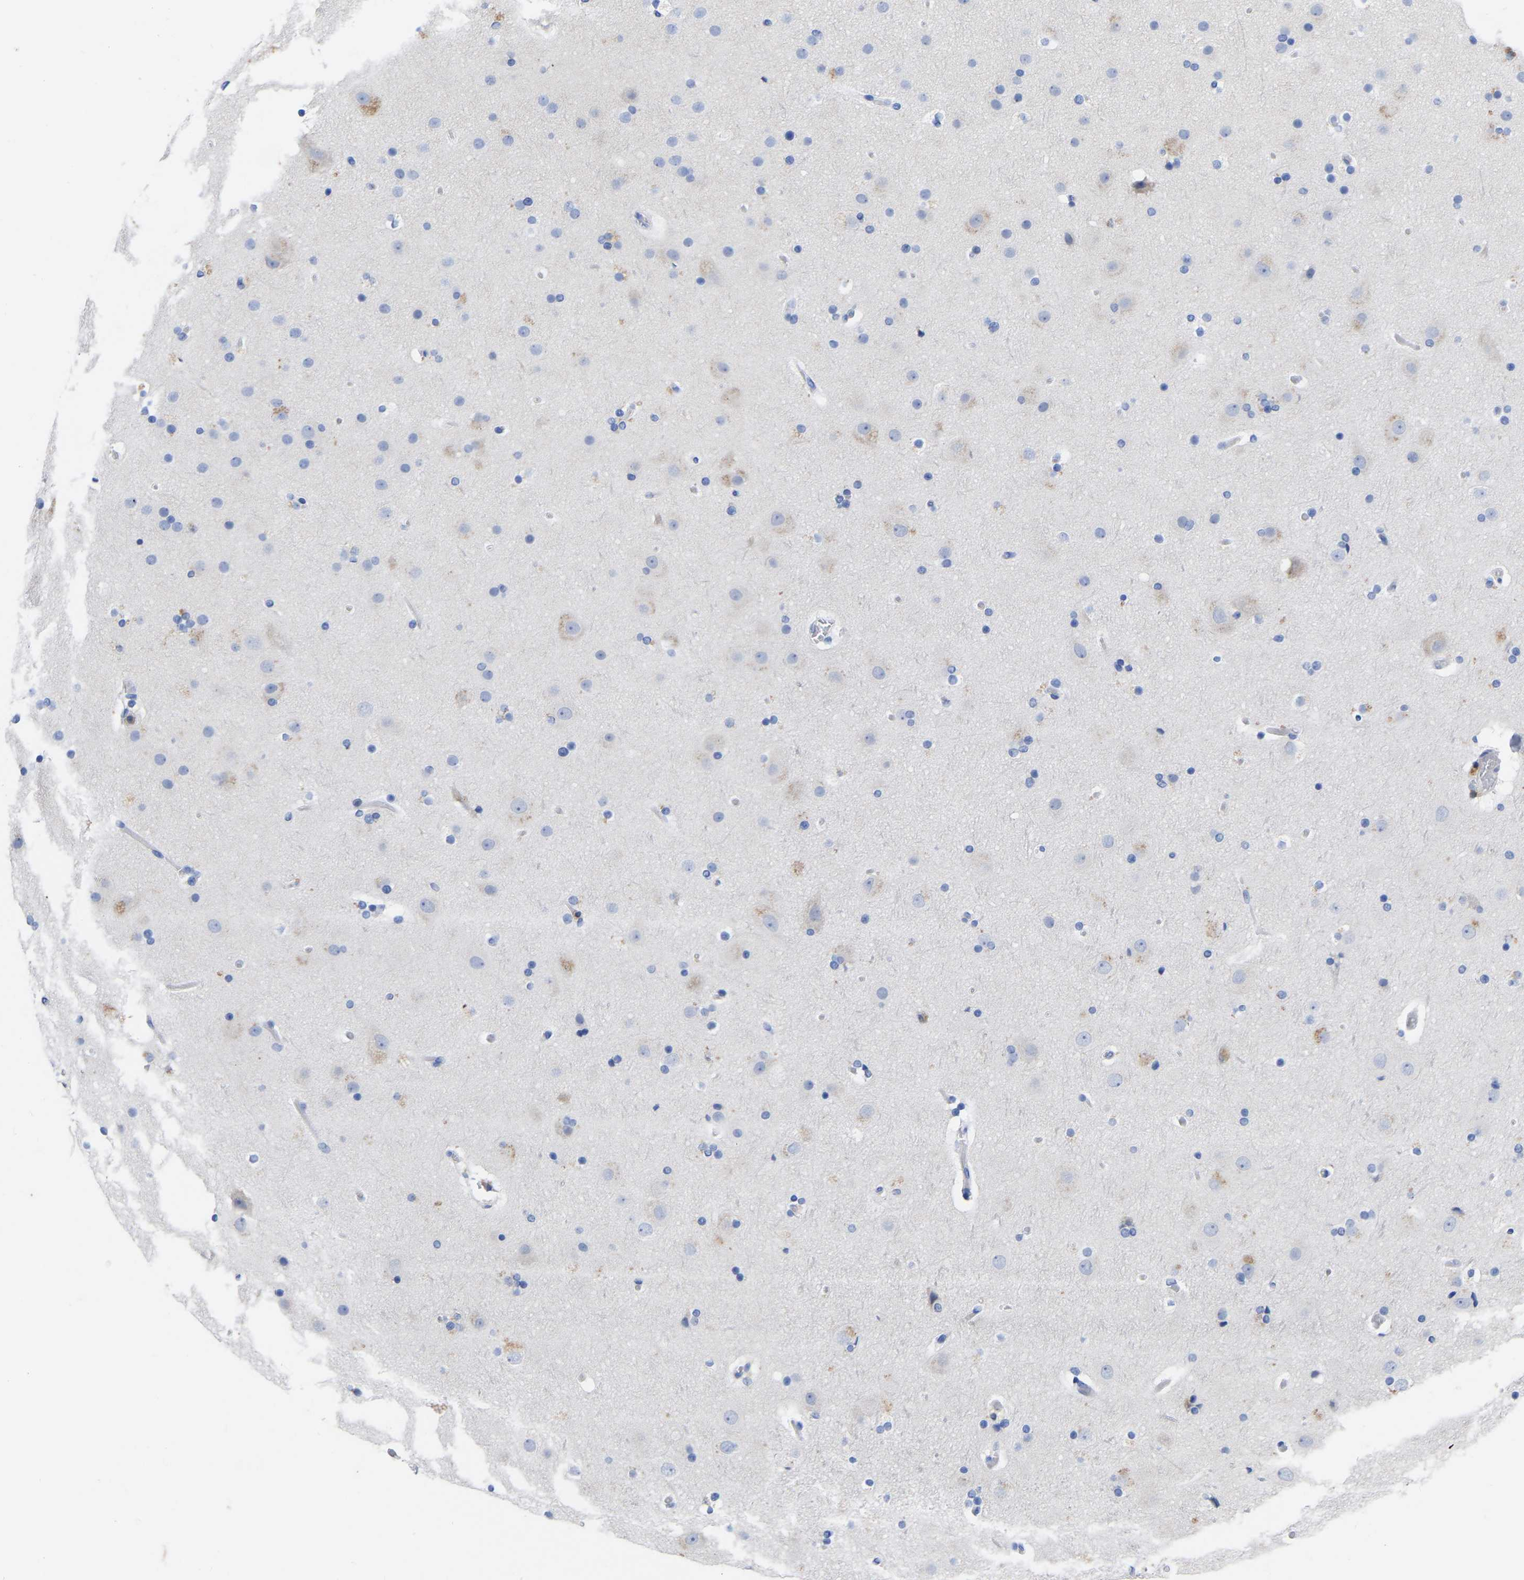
{"staining": {"intensity": "negative", "quantity": "none", "location": "none"}, "tissue": "cerebral cortex", "cell_type": "Endothelial cells", "image_type": "normal", "snomed": [{"axis": "morphology", "description": "Normal tissue, NOS"}, {"axis": "topography", "description": "Cerebral cortex"}], "caption": "An immunohistochemistry image of normal cerebral cortex is shown. There is no staining in endothelial cells of cerebral cortex.", "gene": "PTPN7", "patient": {"sex": "male", "age": 57}}